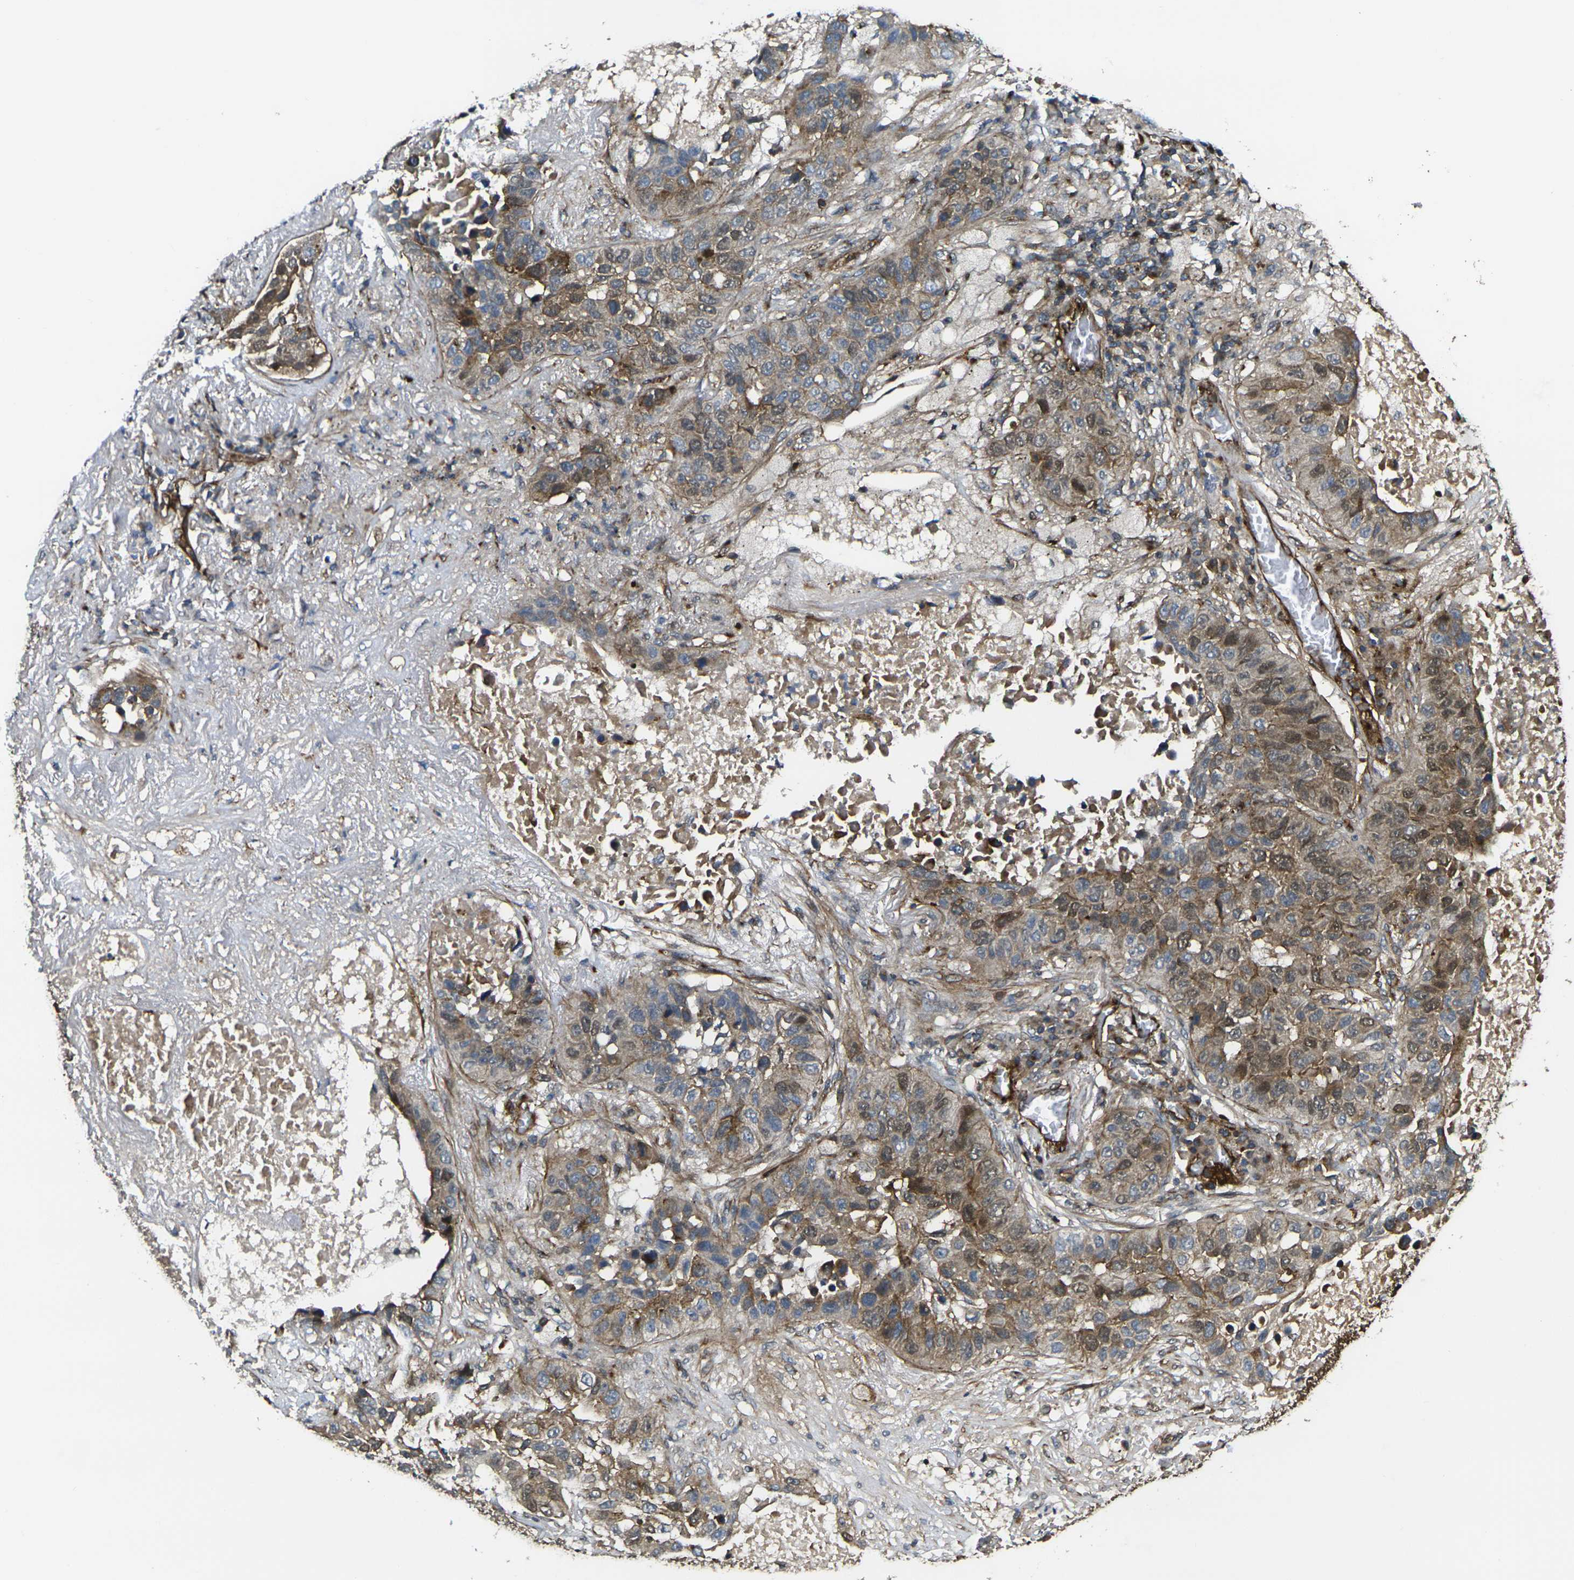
{"staining": {"intensity": "moderate", "quantity": ">75%", "location": "cytoplasmic/membranous,nuclear"}, "tissue": "lung cancer", "cell_type": "Tumor cells", "image_type": "cancer", "snomed": [{"axis": "morphology", "description": "Squamous cell carcinoma, NOS"}, {"axis": "topography", "description": "Lung"}], "caption": "This is an image of IHC staining of squamous cell carcinoma (lung), which shows moderate expression in the cytoplasmic/membranous and nuclear of tumor cells.", "gene": "ECE1", "patient": {"sex": "male", "age": 57}}